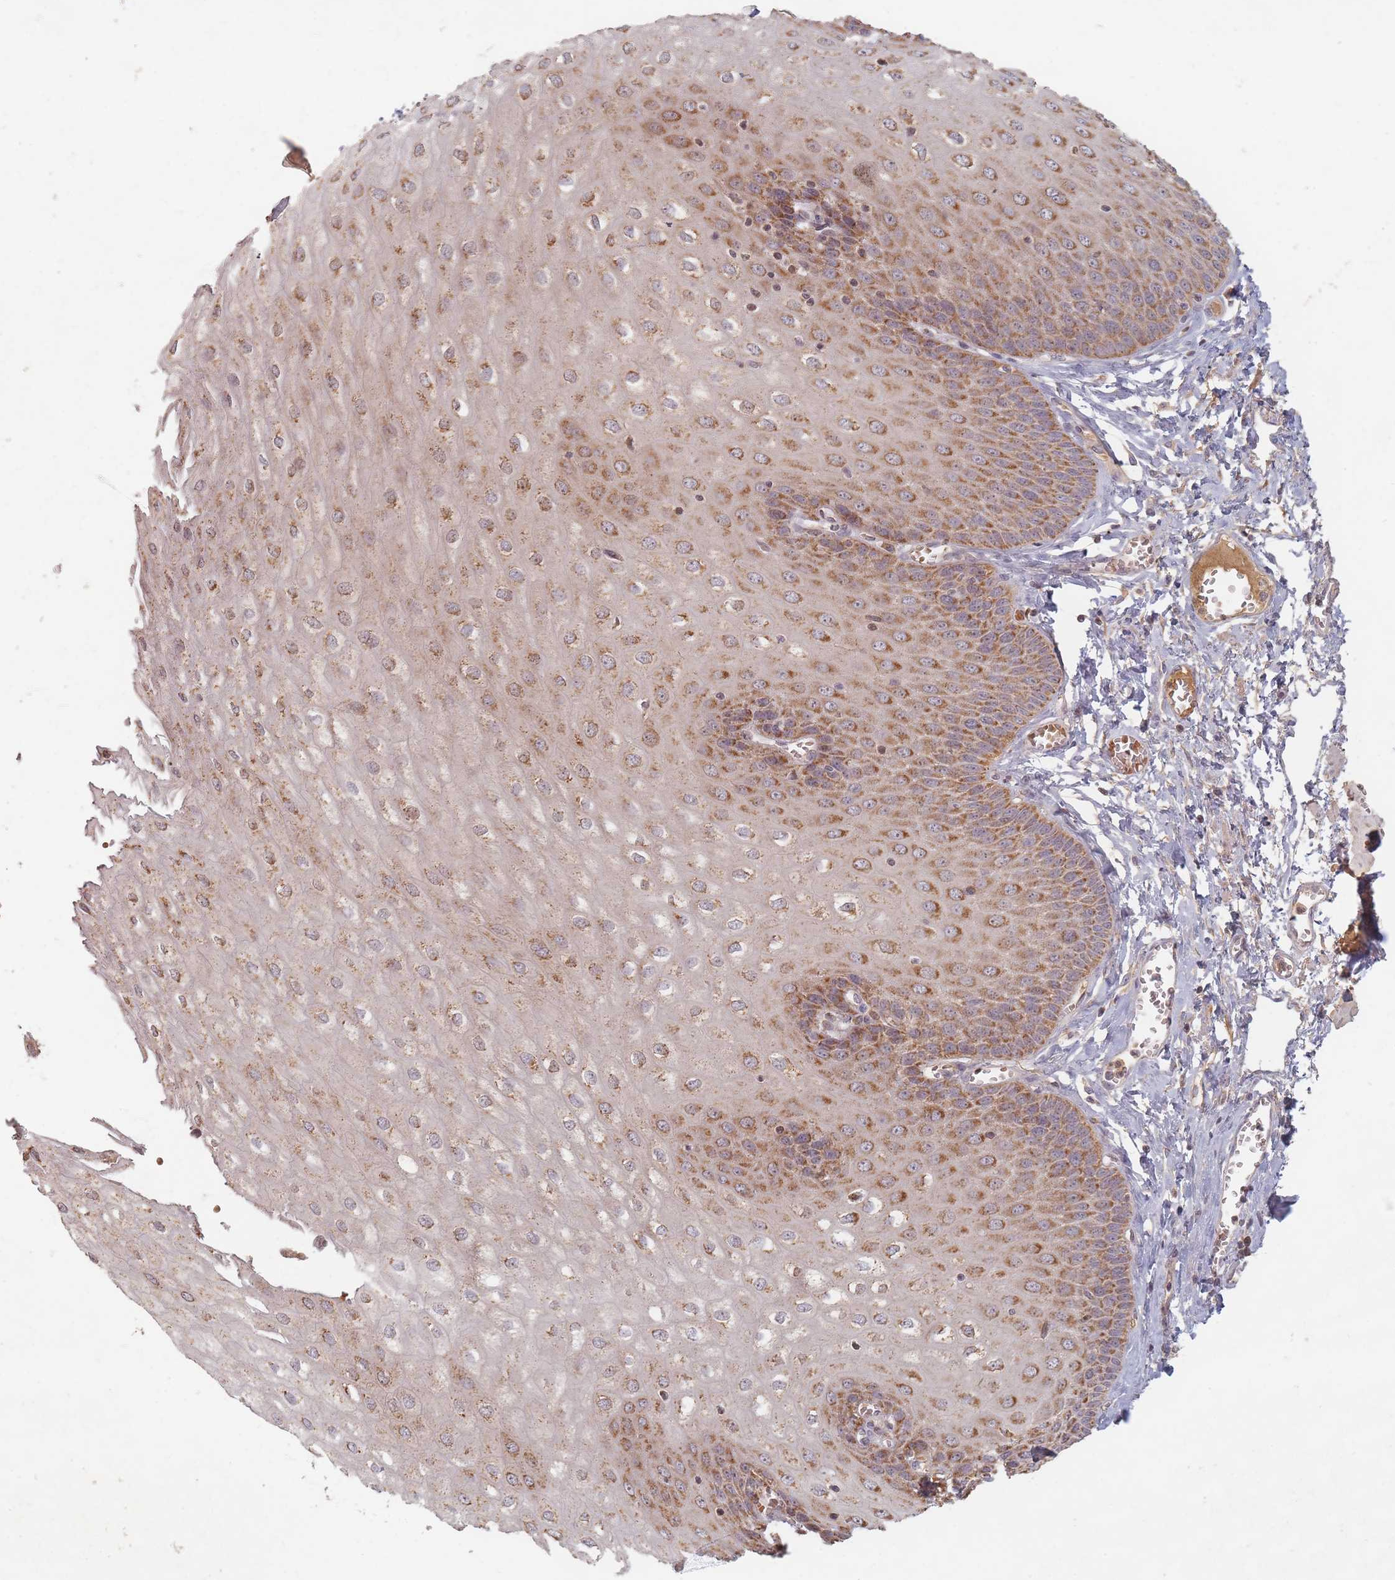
{"staining": {"intensity": "moderate", "quantity": "25%-75%", "location": "cytoplasmic/membranous"}, "tissue": "esophagus", "cell_type": "Squamous epithelial cells", "image_type": "normal", "snomed": [{"axis": "morphology", "description": "Normal tissue, NOS"}, {"axis": "topography", "description": "Esophagus"}], "caption": "Human esophagus stained for a protein (brown) demonstrates moderate cytoplasmic/membranous positive staining in approximately 25%-75% of squamous epithelial cells.", "gene": "OR2M4", "patient": {"sex": "male", "age": 60}}